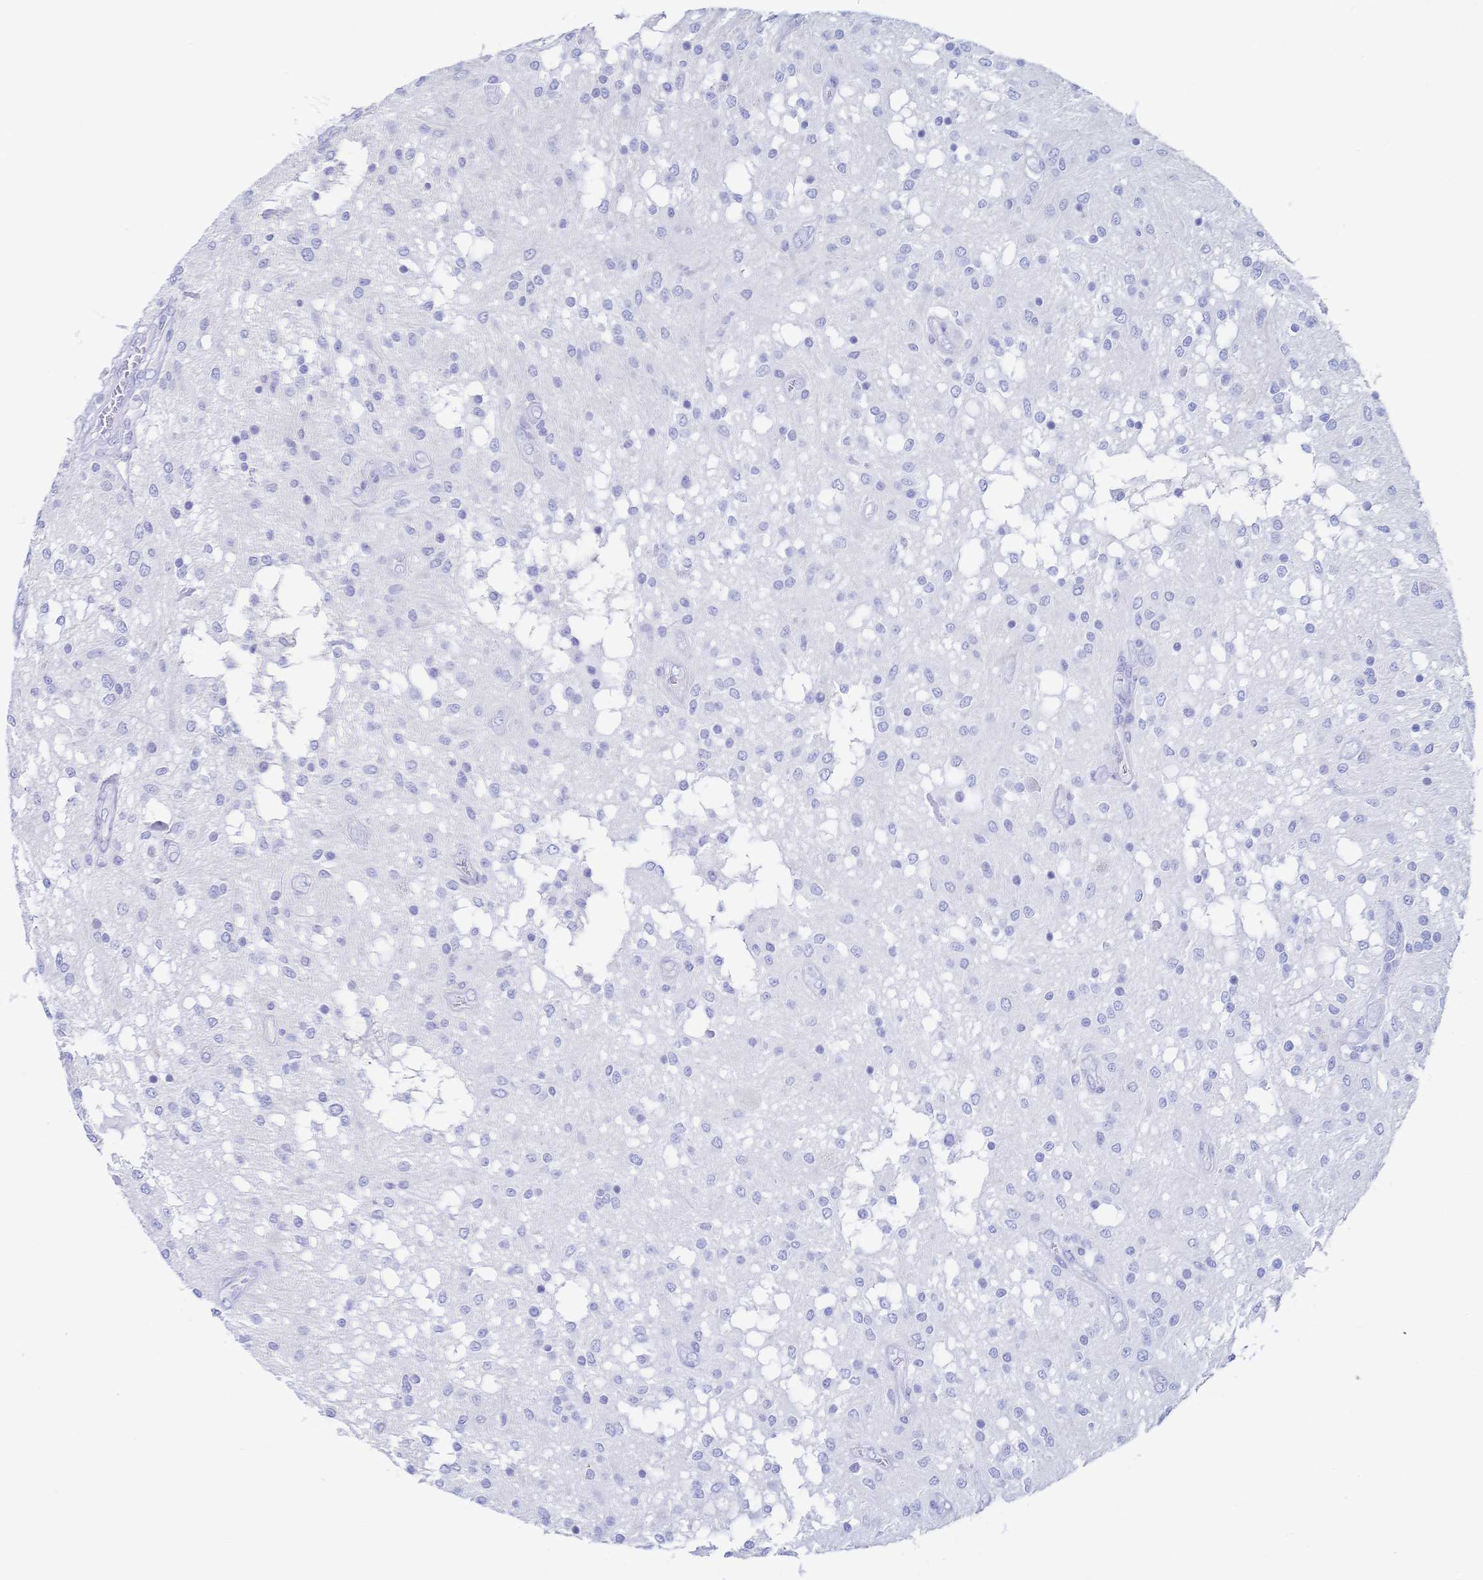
{"staining": {"intensity": "negative", "quantity": "none", "location": "none"}, "tissue": "glioma", "cell_type": "Tumor cells", "image_type": "cancer", "snomed": [{"axis": "morphology", "description": "Glioma, malignant, Low grade"}, {"axis": "topography", "description": "Cerebellum"}], "caption": "DAB (3,3'-diaminobenzidine) immunohistochemical staining of glioma demonstrates no significant positivity in tumor cells.", "gene": "IL2RB", "patient": {"sex": "female", "age": 14}}